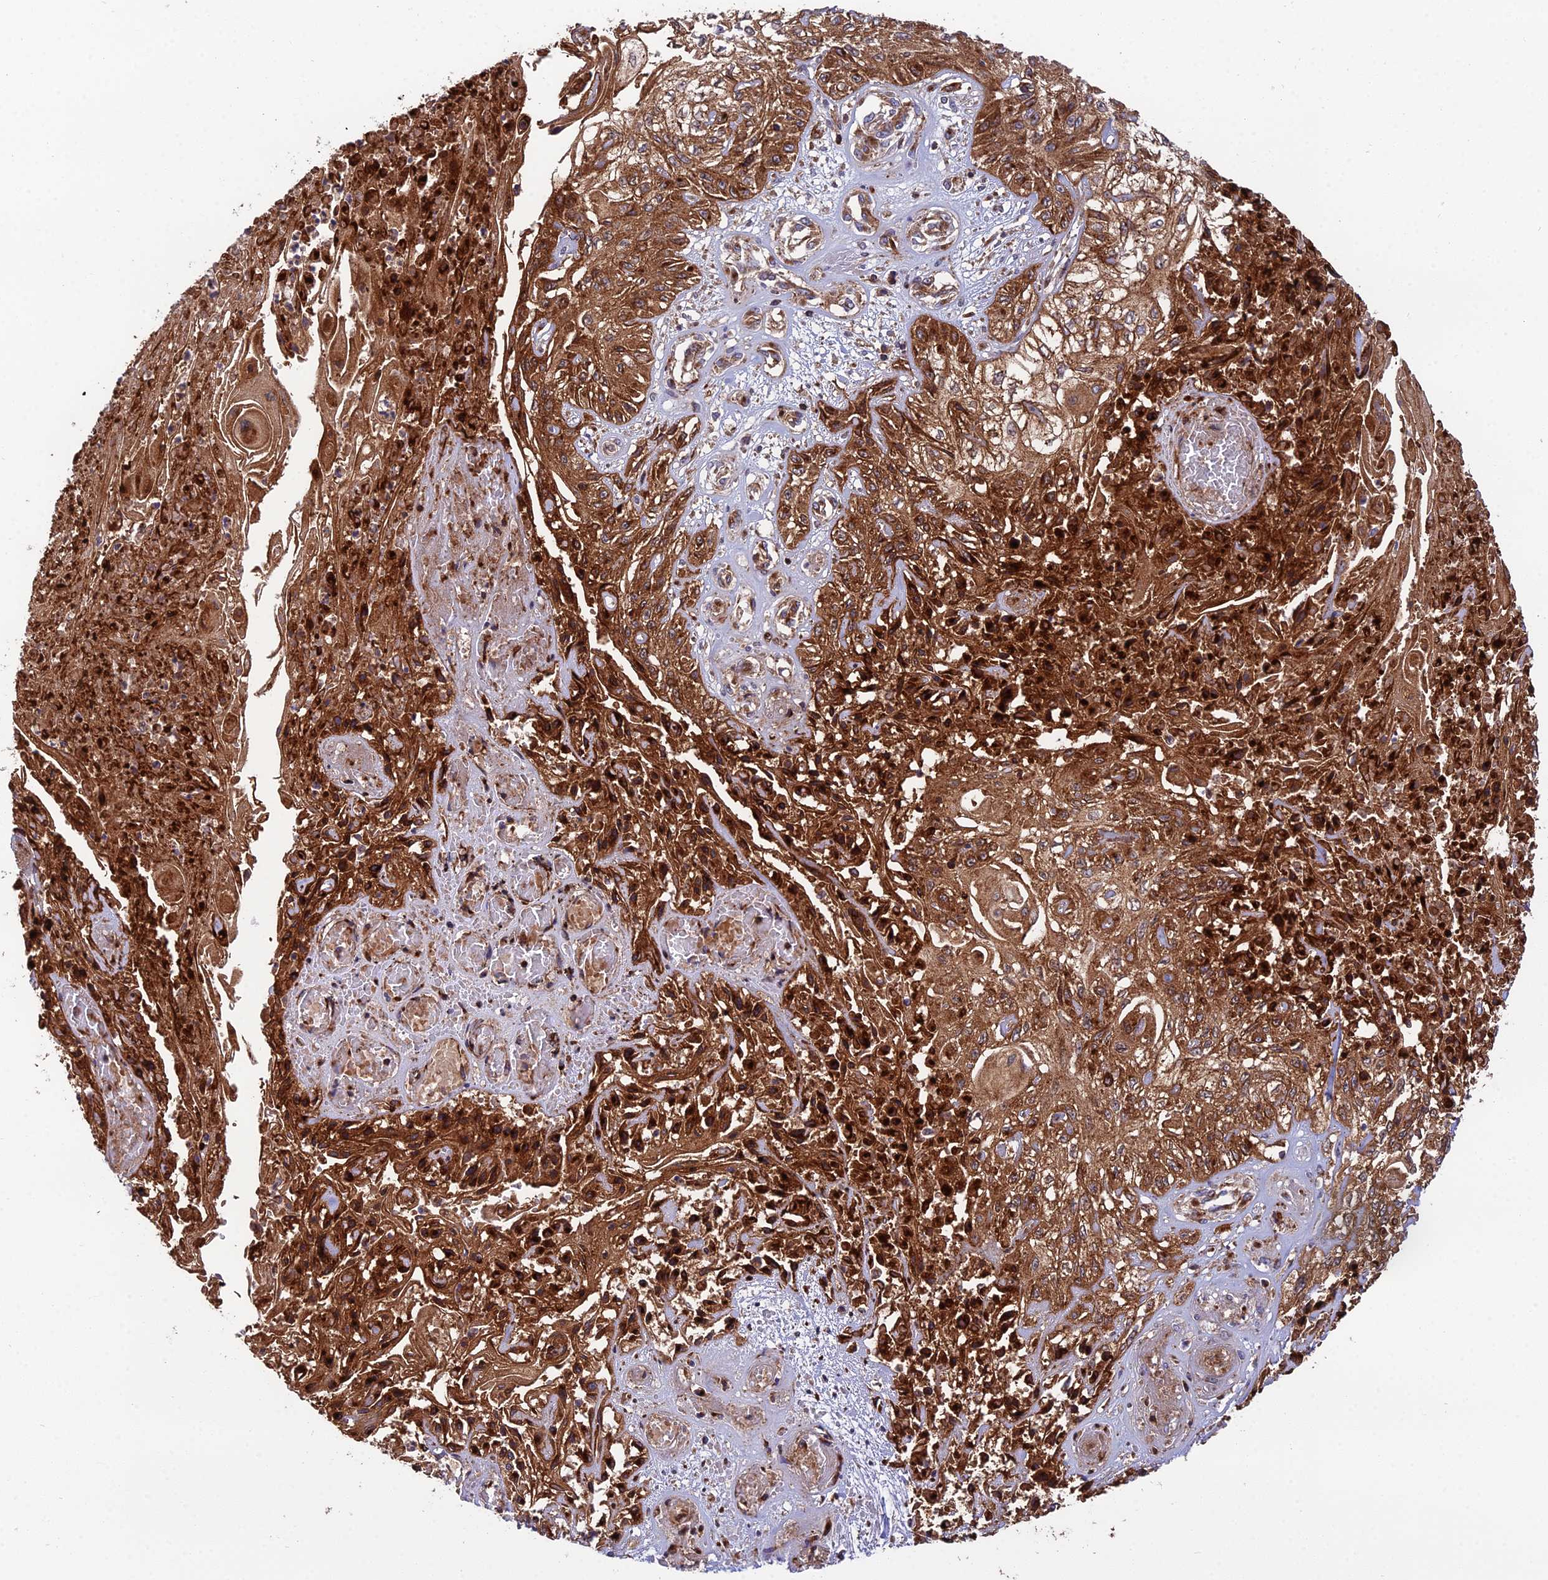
{"staining": {"intensity": "strong", "quantity": ">75%", "location": "cytoplasmic/membranous,nuclear"}, "tissue": "skin cancer", "cell_type": "Tumor cells", "image_type": "cancer", "snomed": [{"axis": "morphology", "description": "Squamous cell carcinoma, NOS"}, {"axis": "morphology", "description": "Squamous cell carcinoma, metastatic, NOS"}, {"axis": "topography", "description": "Skin"}, {"axis": "topography", "description": "Lymph node"}], "caption": "Brown immunohistochemical staining in human skin cancer reveals strong cytoplasmic/membranous and nuclear expression in about >75% of tumor cells. (DAB IHC, brown staining for protein, blue staining for nuclei).", "gene": "LNPEP", "patient": {"sex": "male", "age": 75}}